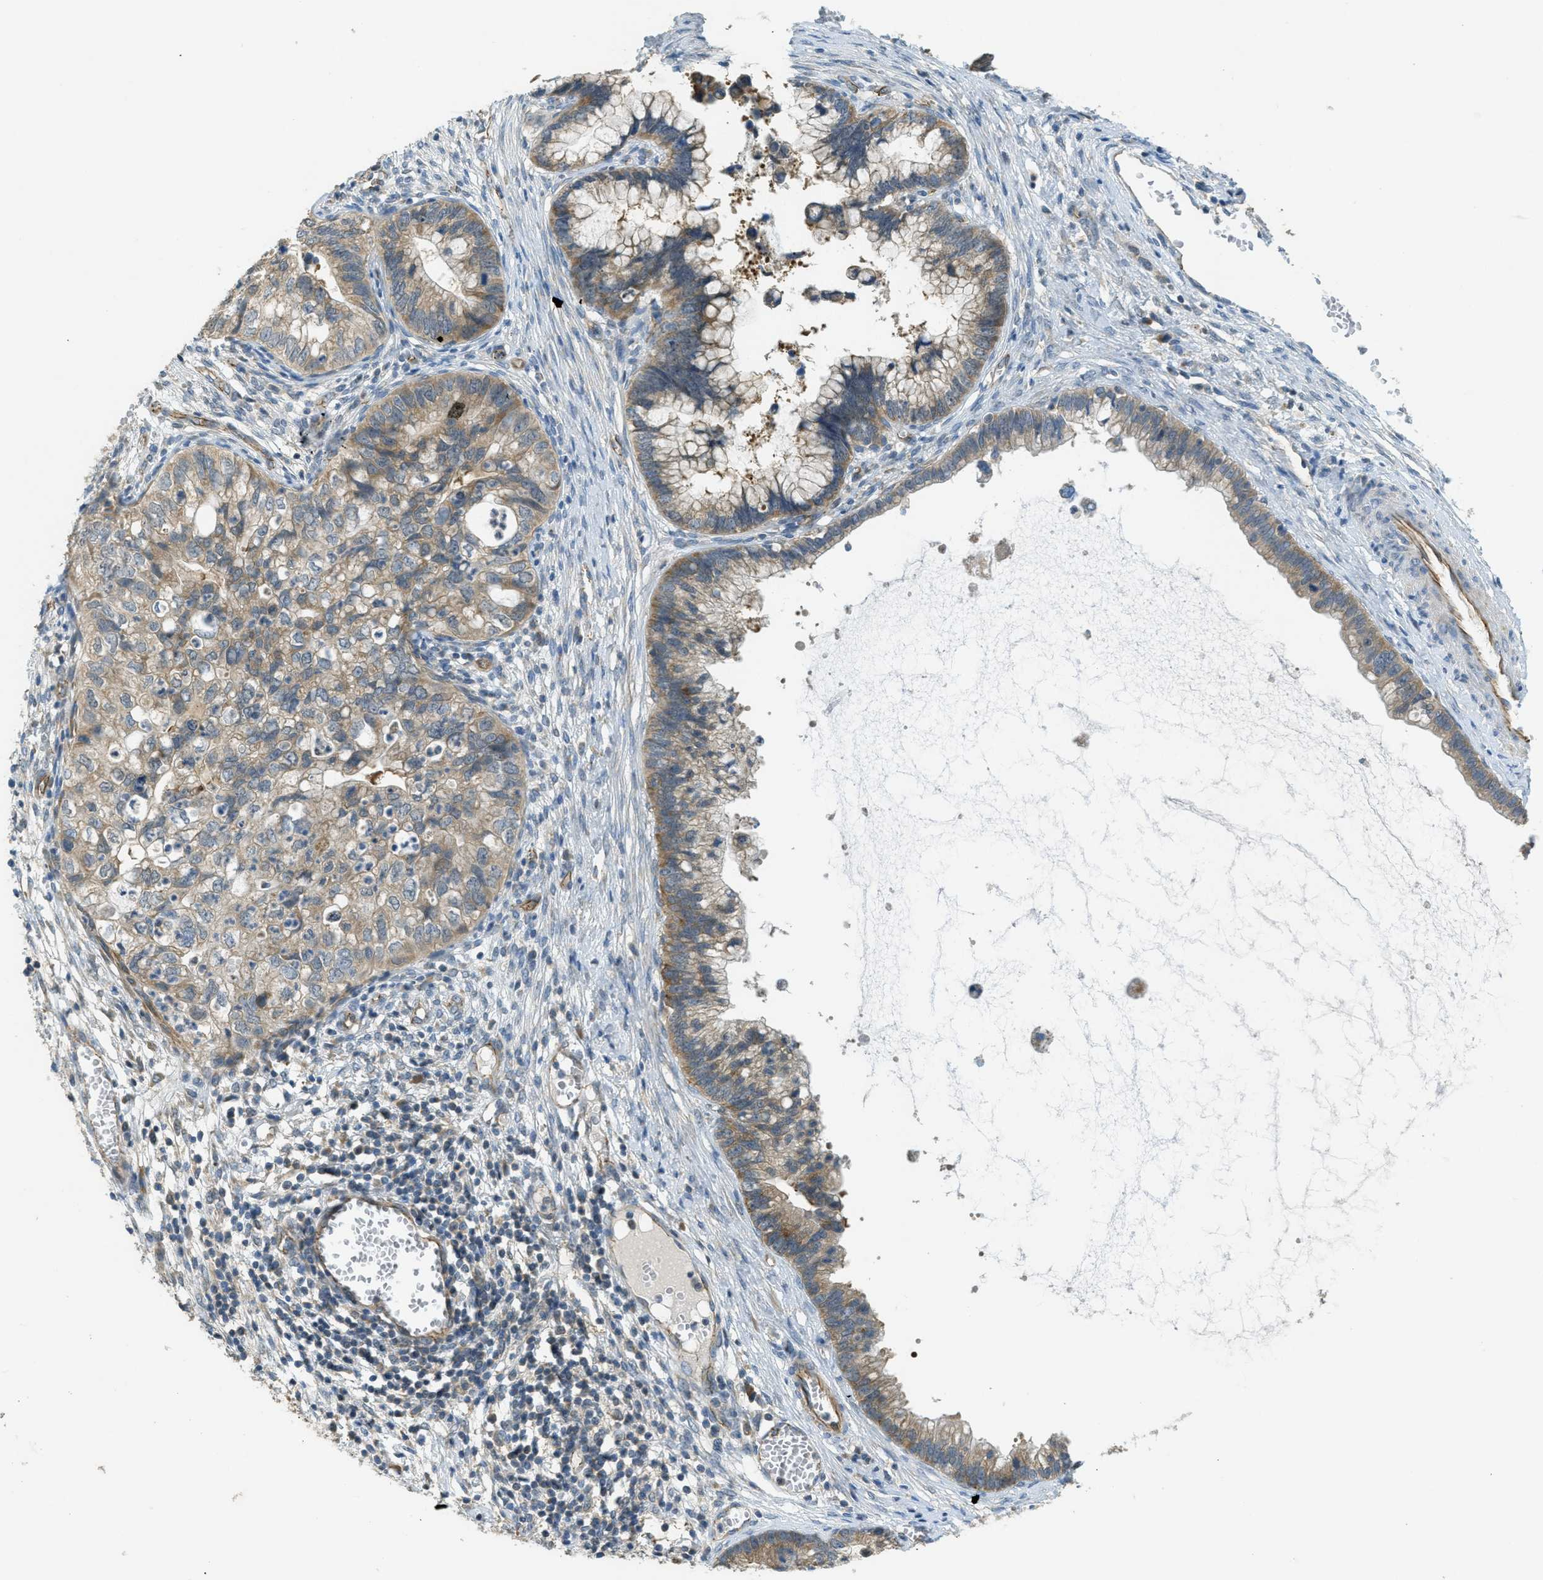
{"staining": {"intensity": "moderate", "quantity": ">75%", "location": "cytoplasmic/membranous"}, "tissue": "cervical cancer", "cell_type": "Tumor cells", "image_type": "cancer", "snomed": [{"axis": "morphology", "description": "Adenocarcinoma, NOS"}, {"axis": "topography", "description": "Cervix"}], "caption": "The photomicrograph reveals staining of cervical cancer, revealing moderate cytoplasmic/membranous protein positivity (brown color) within tumor cells.", "gene": "JCAD", "patient": {"sex": "female", "age": 44}}